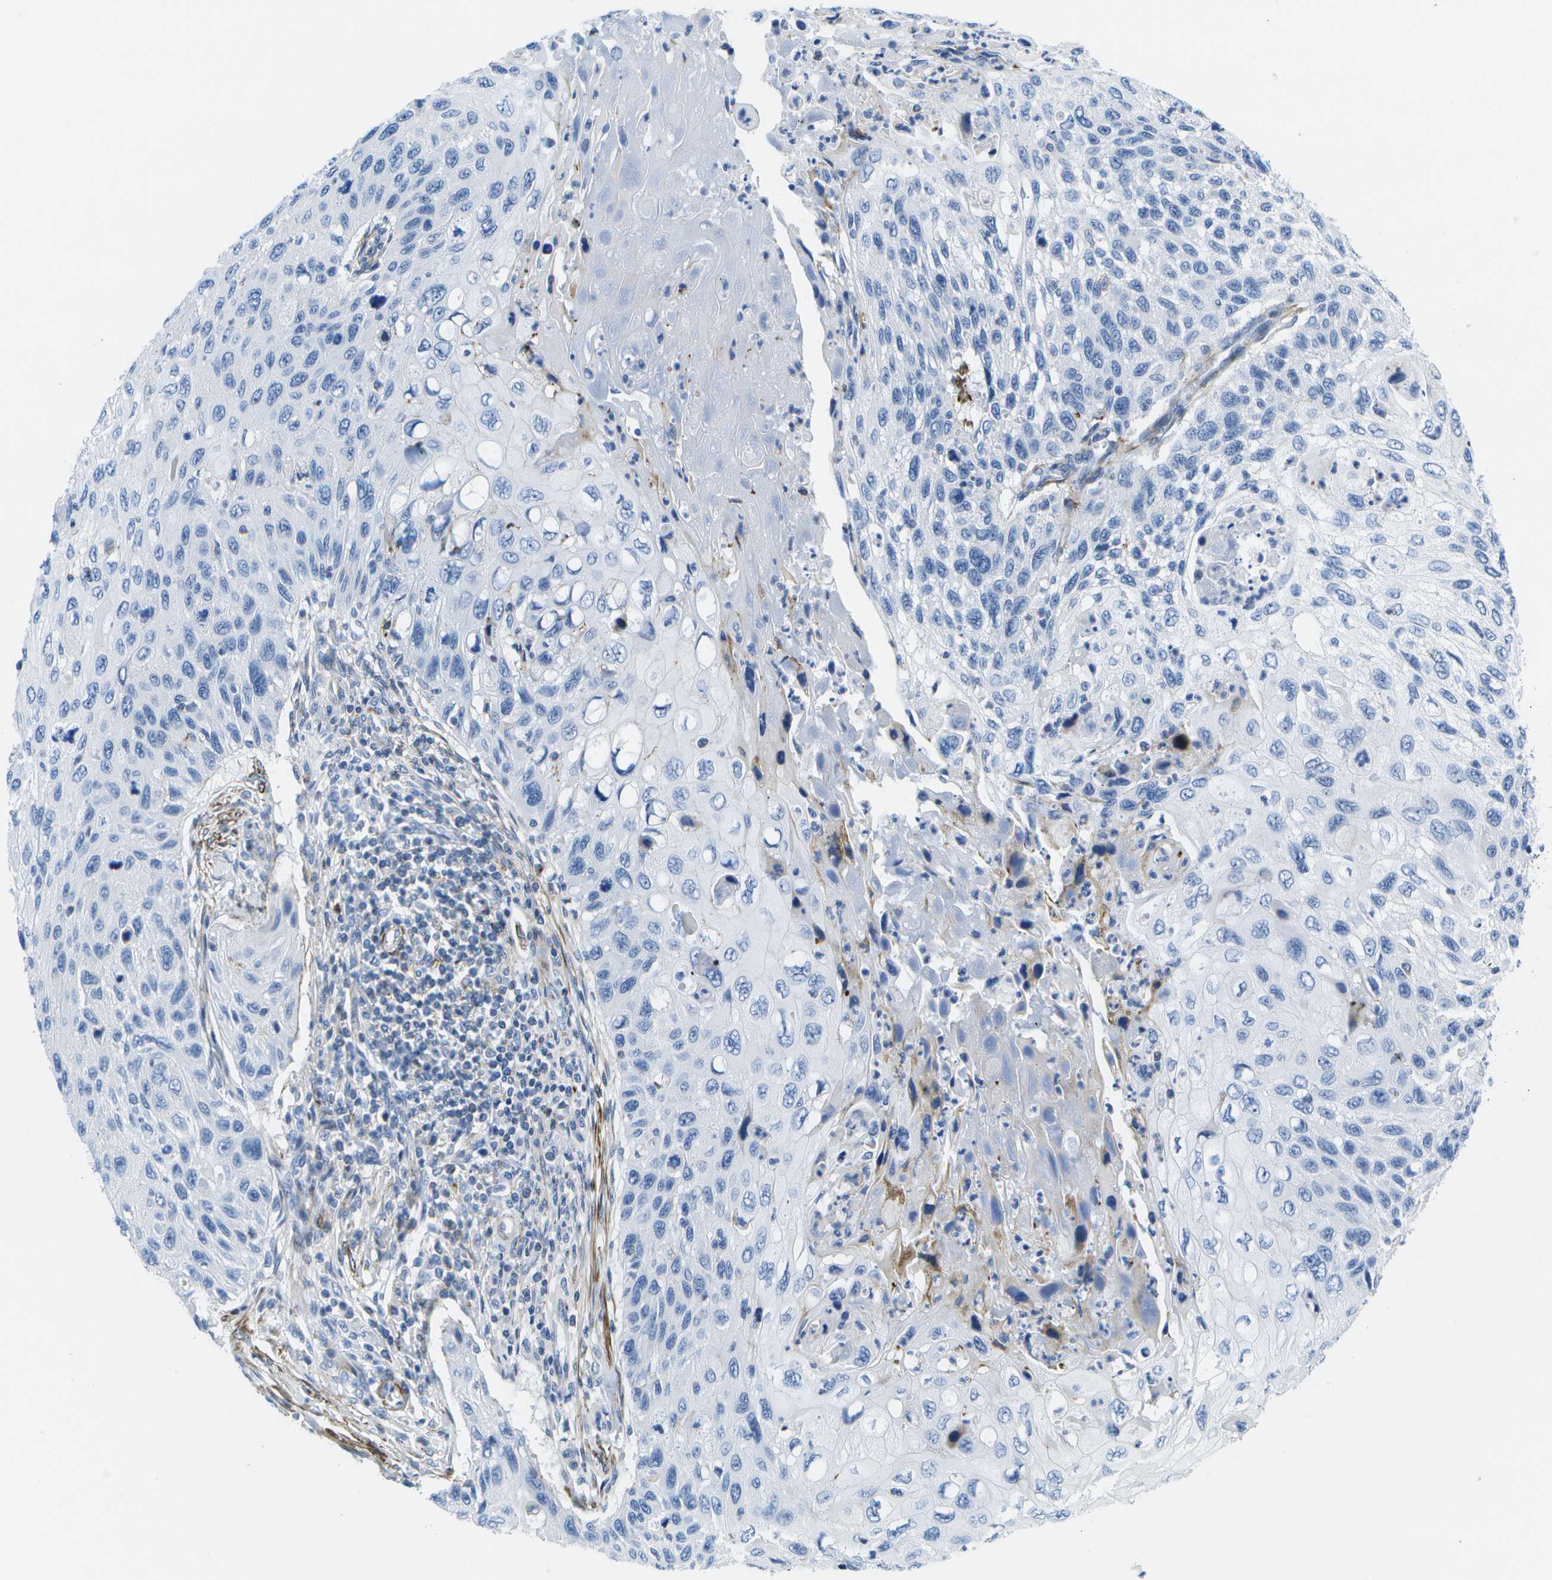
{"staining": {"intensity": "negative", "quantity": "none", "location": "none"}, "tissue": "cervical cancer", "cell_type": "Tumor cells", "image_type": "cancer", "snomed": [{"axis": "morphology", "description": "Squamous cell carcinoma, NOS"}, {"axis": "topography", "description": "Cervix"}], "caption": "IHC histopathology image of human cervical cancer (squamous cell carcinoma) stained for a protein (brown), which exhibits no positivity in tumor cells.", "gene": "ADGRG6", "patient": {"sex": "female", "age": 70}}